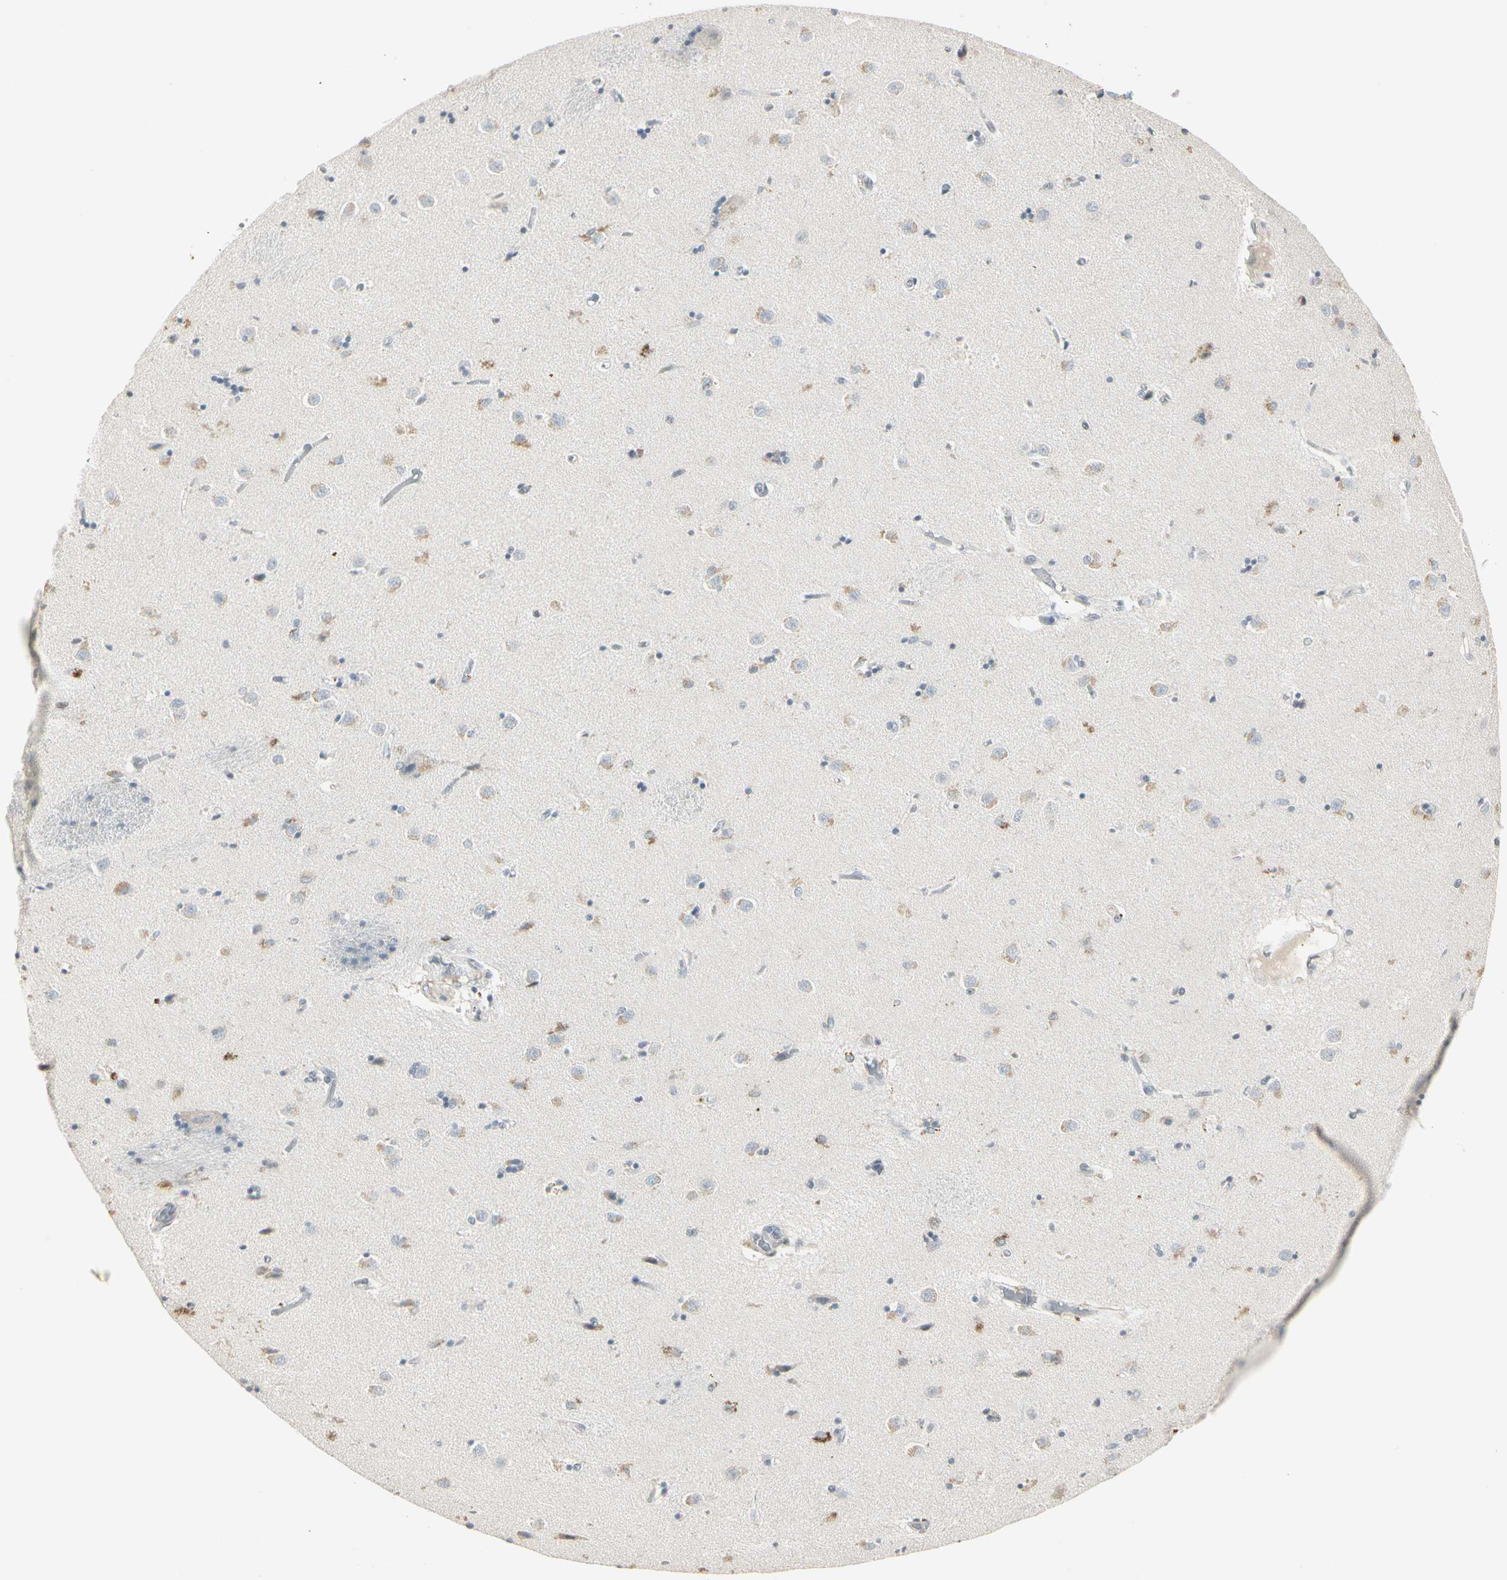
{"staining": {"intensity": "weak", "quantity": "25%-75%", "location": "cytoplasmic/membranous"}, "tissue": "caudate", "cell_type": "Glial cells", "image_type": "normal", "snomed": [{"axis": "morphology", "description": "Normal tissue, NOS"}, {"axis": "topography", "description": "Lateral ventricle wall"}], "caption": "IHC image of benign caudate: caudate stained using IHC reveals low levels of weak protein expression localized specifically in the cytoplasmic/membranous of glial cells, appearing as a cytoplasmic/membranous brown color.", "gene": "DMPK", "patient": {"sex": "female", "age": 54}}